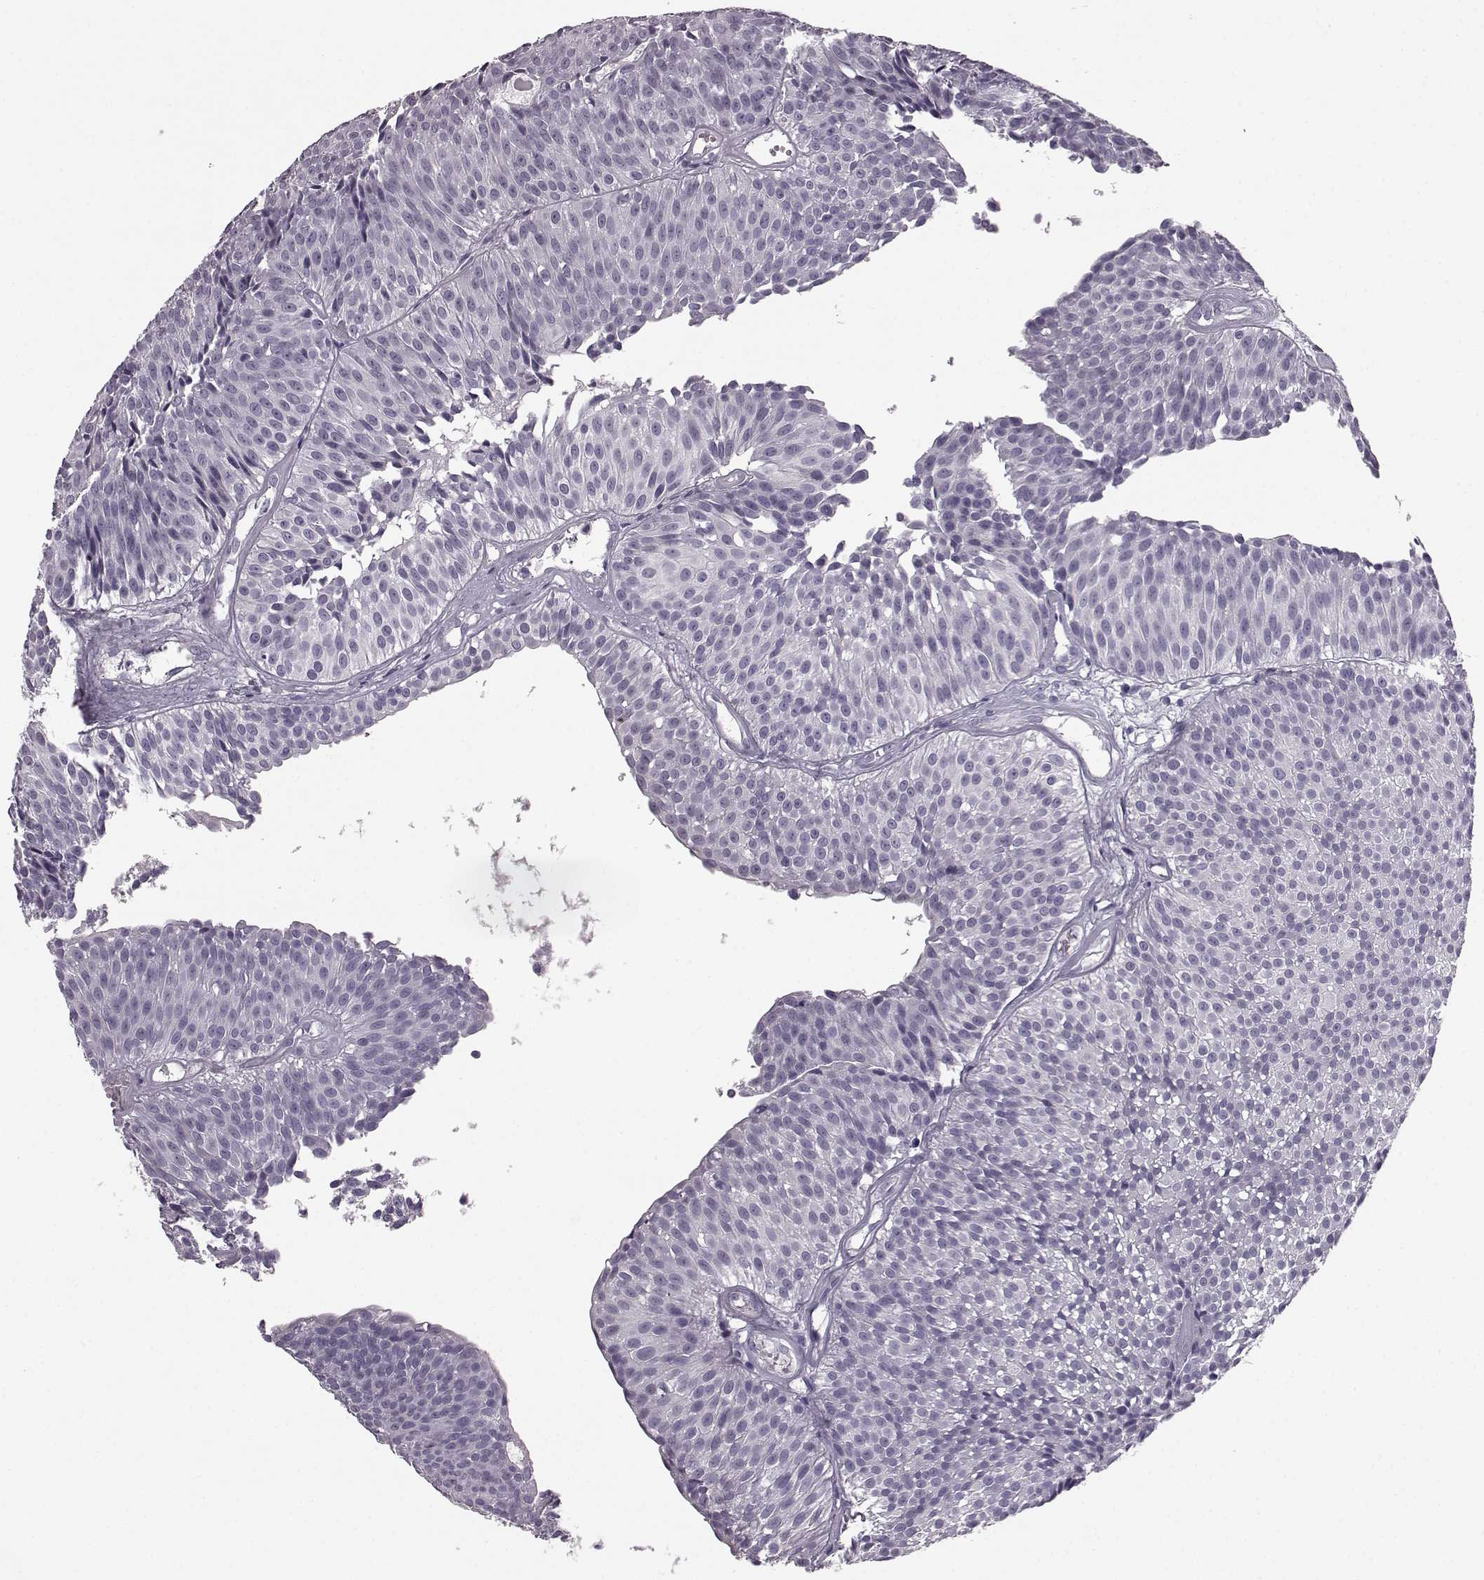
{"staining": {"intensity": "negative", "quantity": "none", "location": "none"}, "tissue": "urothelial cancer", "cell_type": "Tumor cells", "image_type": "cancer", "snomed": [{"axis": "morphology", "description": "Urothelial carcinoma, Low grade"}, {"axis": "topography", "description": "Urinary bladder"}], "caption": "Tumor cells are negative for brown protein staining in urothelial cancer. The staining was performed using DAB (3,3'-diaminobenzidine) to visualize the protein expression in brown, while the nuclei were stained in blue with hematoxylin (Magnification: 20x).", "gene": "JSRP1", "patient": {"sex": "male", "age": 63}}